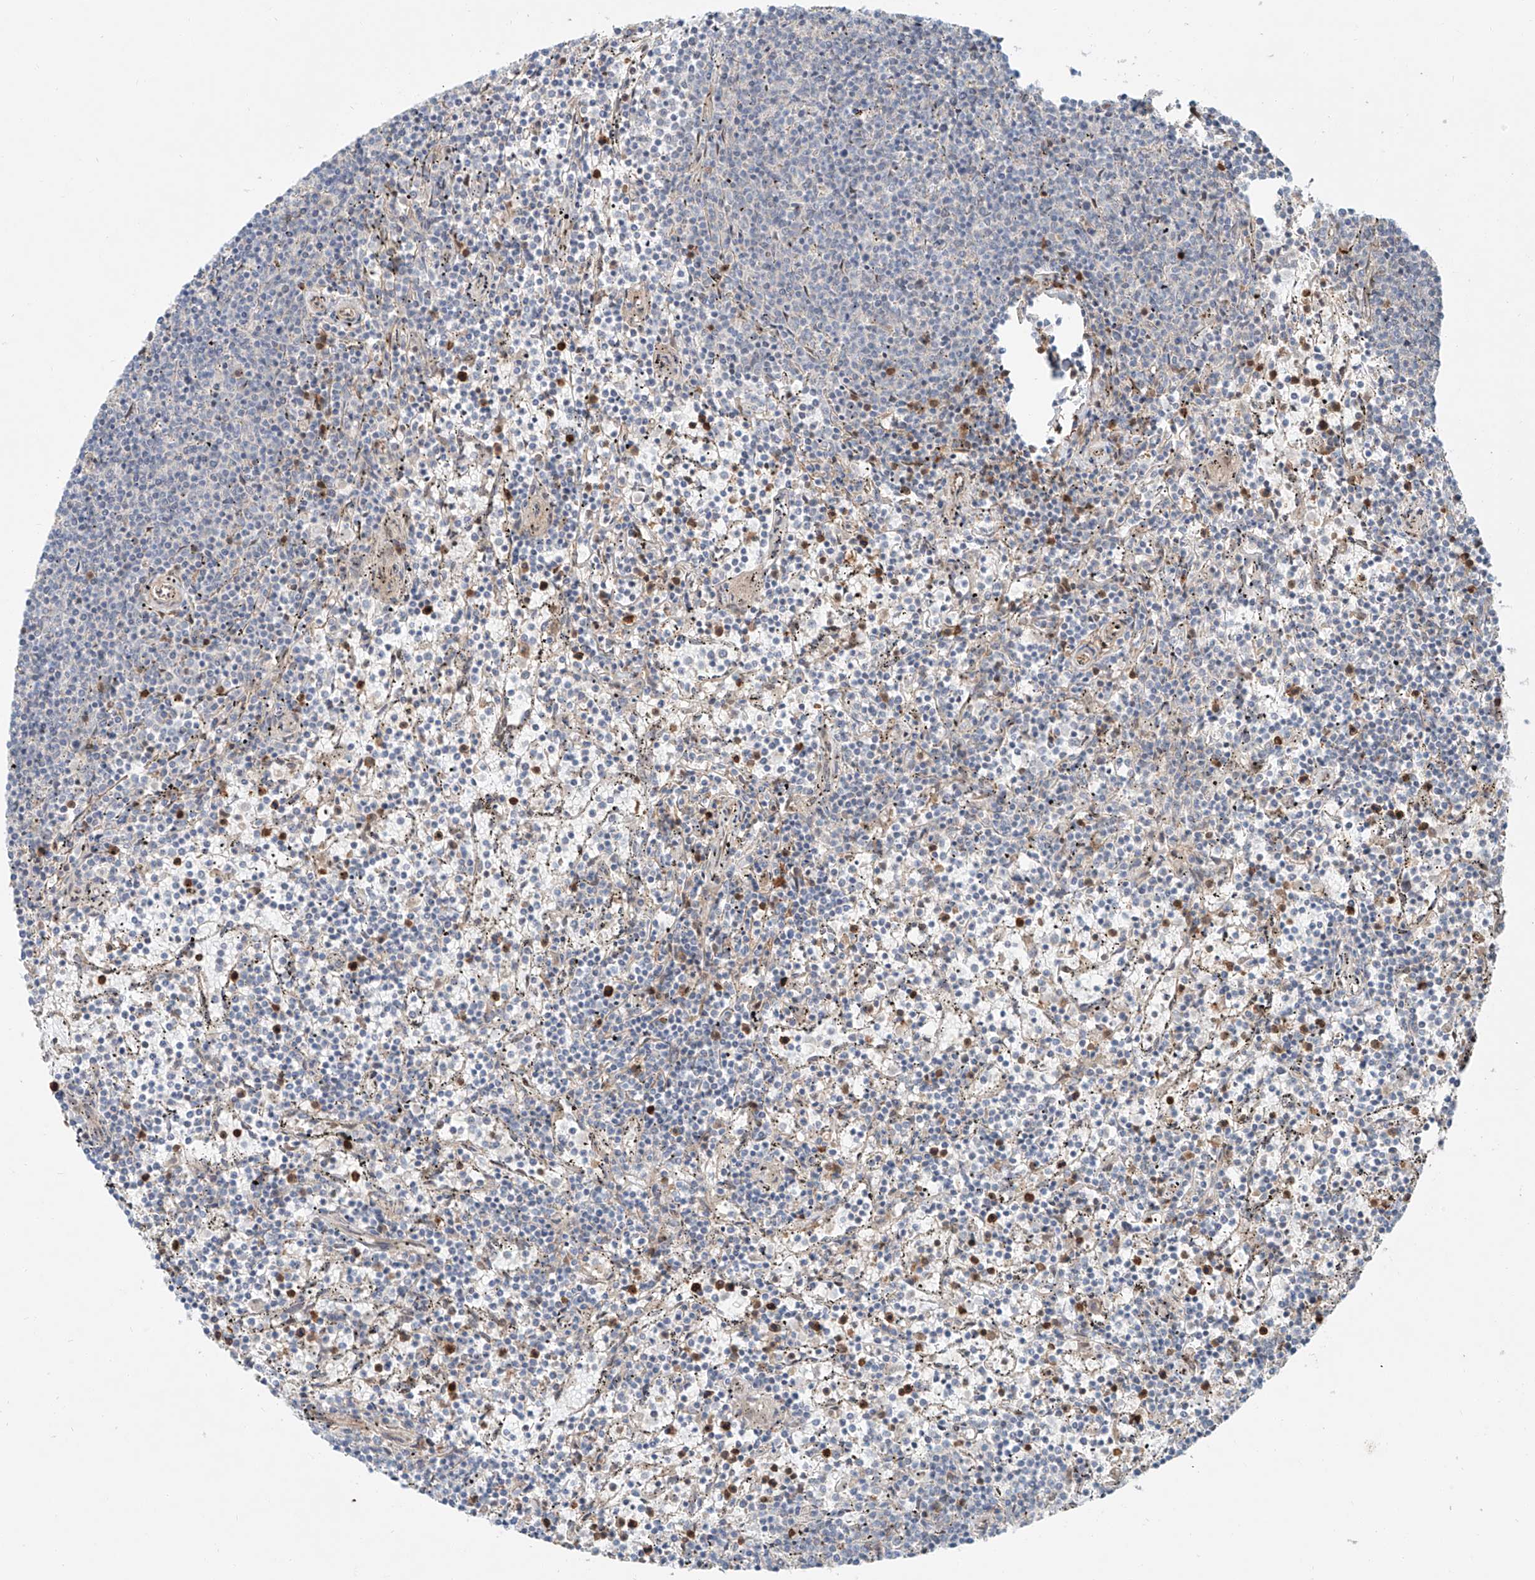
{"staining": {"intensity": "negative", "quantity": "none", "location": "none"}, "tissue": "lymphoma", "cell_type": "Tumor cells", "image_type": "cancer", "snomed": [{"axis": "morphology", "description": "Malignant lymphoma, non-Hodgkin's type, Low grade"}, {"axis": "topography", "description": "Spleen"}], "caption": "A histopathology image of lymphoma stained for a protein exhibits no brown staining in tumor cells. (Stains: DAB immunohistochemistry with hematoxylin counter stain, Microscopy: brightfield microscopy at high magnification).", "gene": "CEP162", "patient": {"sex": "female", "age": 50}}